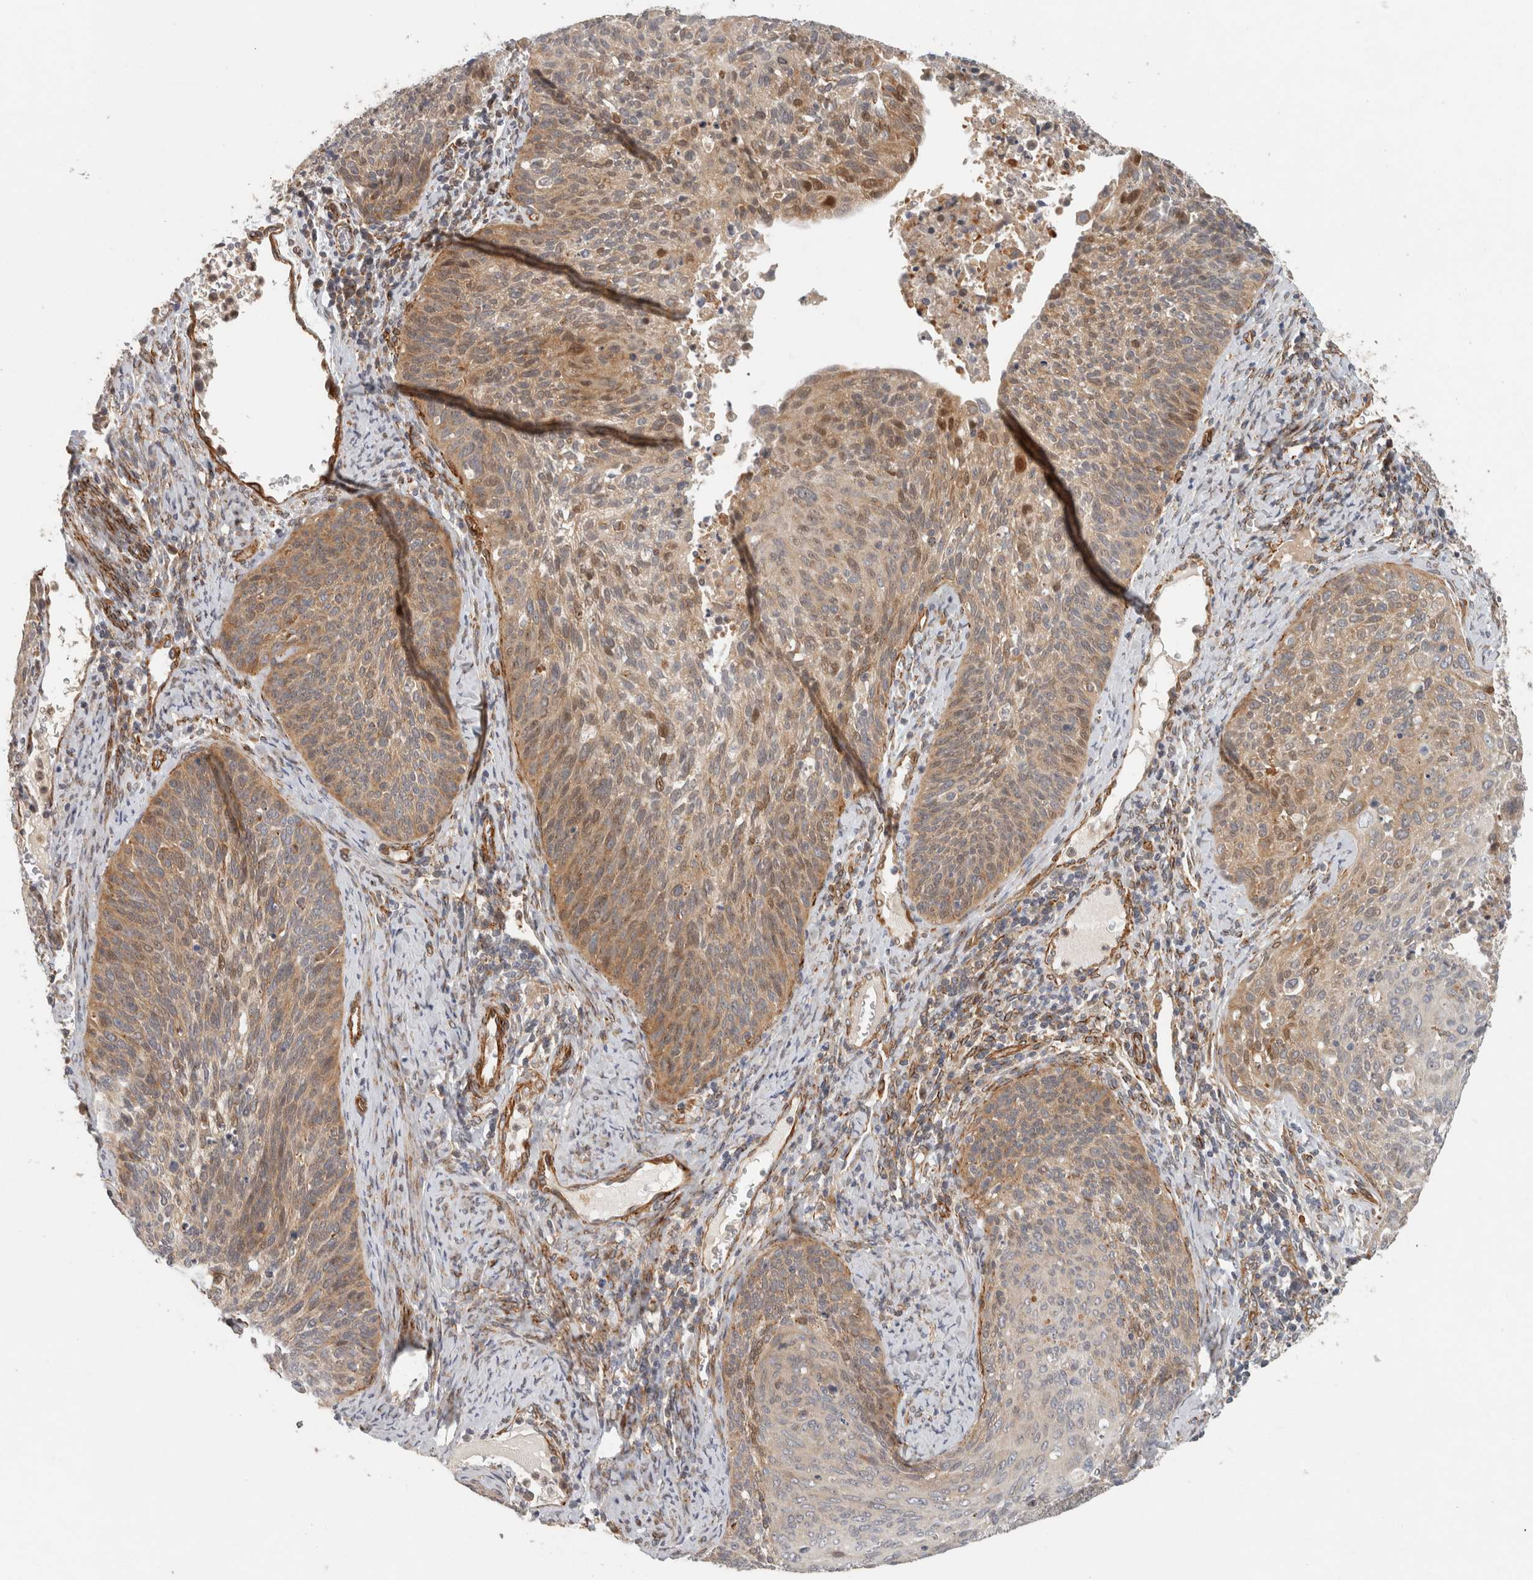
{"staining": {"intensity": "moderate", "quantity": "25%-75%", "location": "cytoplasmic/membranous"}, "tissue": "cervical cancer", "cell_type": "Tumor cells", "image_type": "cancer", "snomed": [{"axis": "morphology", "description": "Squamous cell carcinoma, NOS"}, {"axis": "topography", "description": "Cervix"}], "caption": "Squamous cell carcinoma (cervical) tissue reveals moderate cytoplasmic/membranous expression in approximately 25%-75% of tumor cells", "gene": "SIPA1L2", "patient": {"sex": "female", "age": 55}}